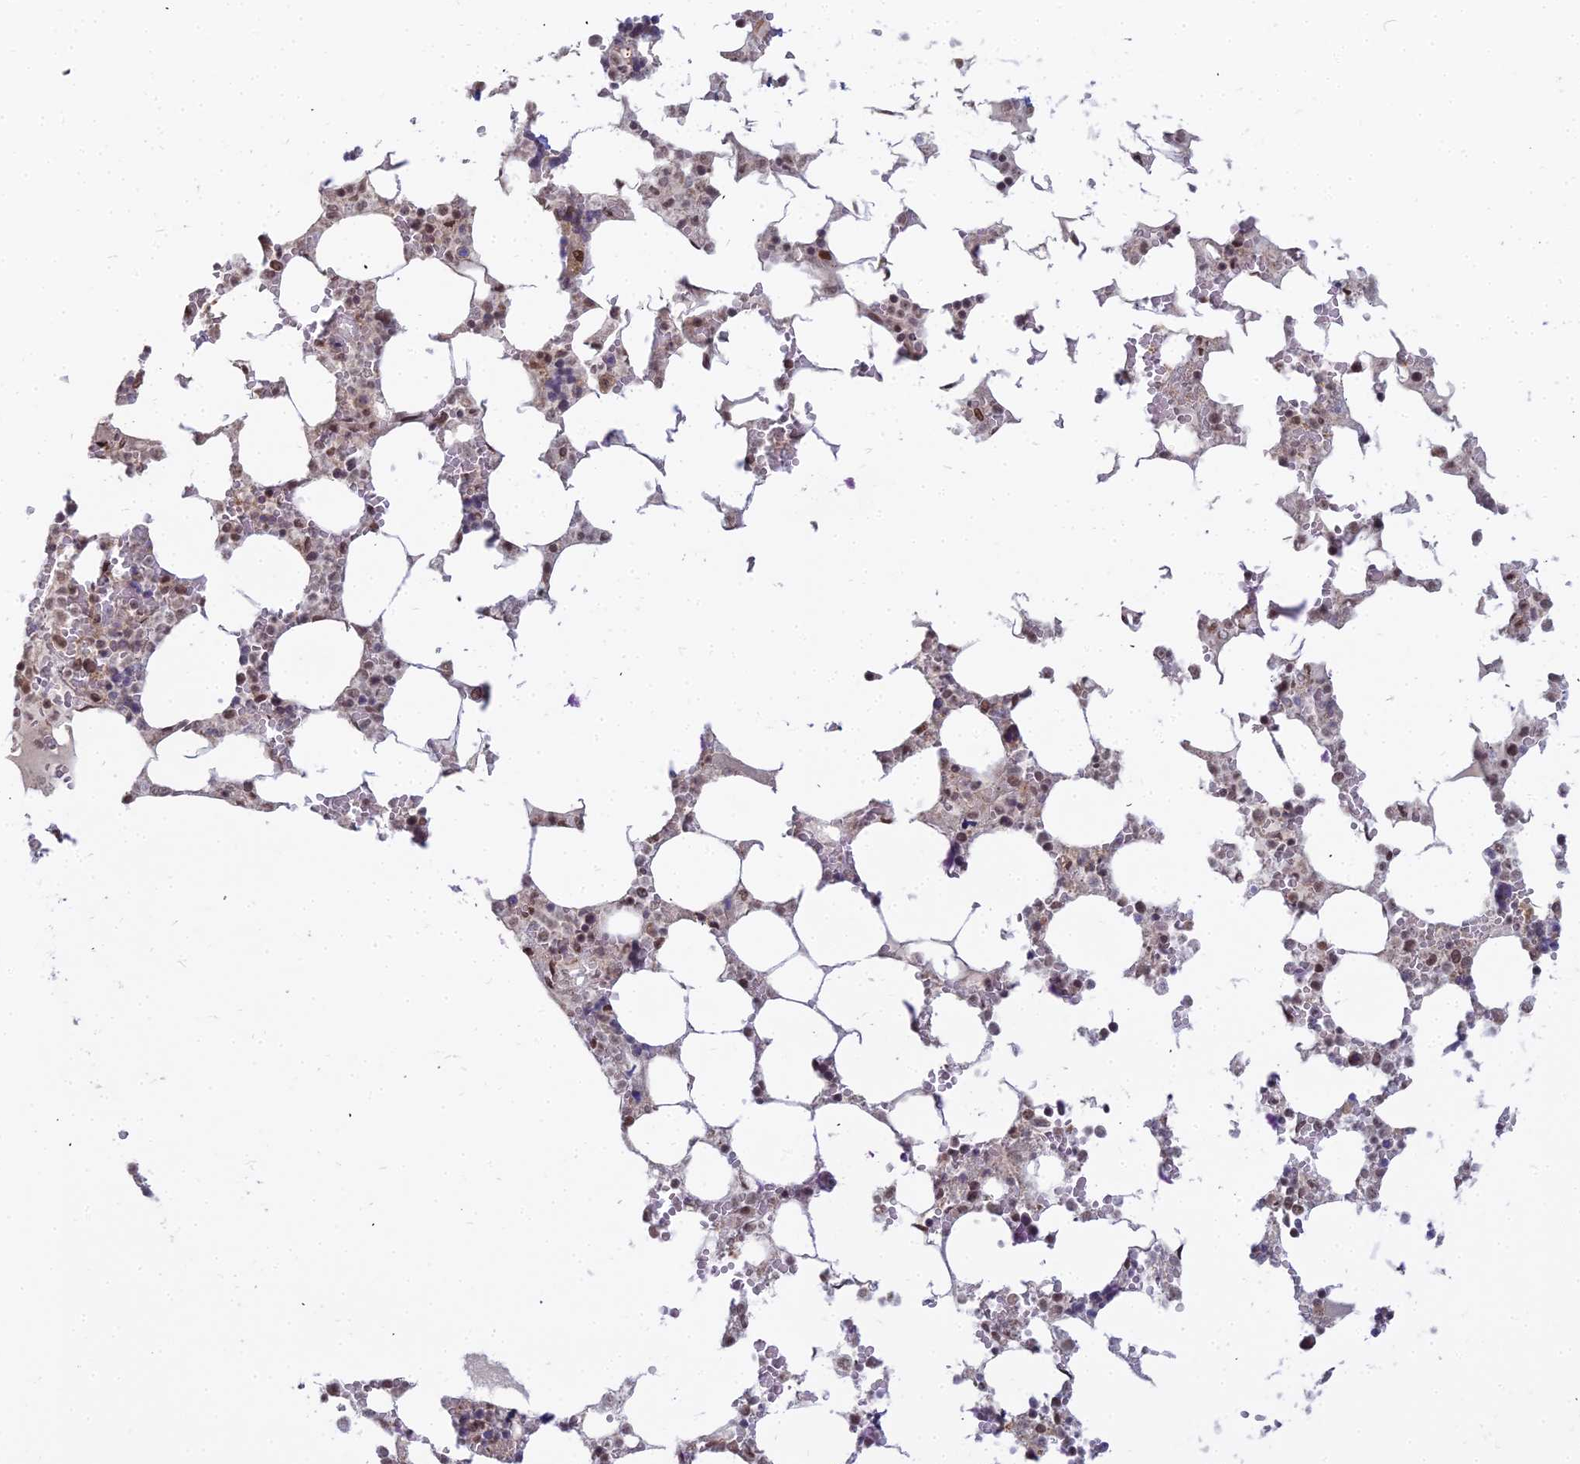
{"staining": {"intensity": "strong", "quantity": "<25%", "location": "nuclear"}, "tissue": "bone marrow", "cell_type": "Hematopoietic cells", "image_type": "normal", "snomed": [{"axis": "morphology", "description": "Normal tissue, NOS"}, {"axis": "topography", "description": "Bone marrow"}], "caption": "Bone marrow stained with immunohistochemistry (IHC) exhibits strong nuclear staining in about <25% of hematopoietic cells.", "gene": "ABCA2", "patient": {"sex": "male", "age": 64}}